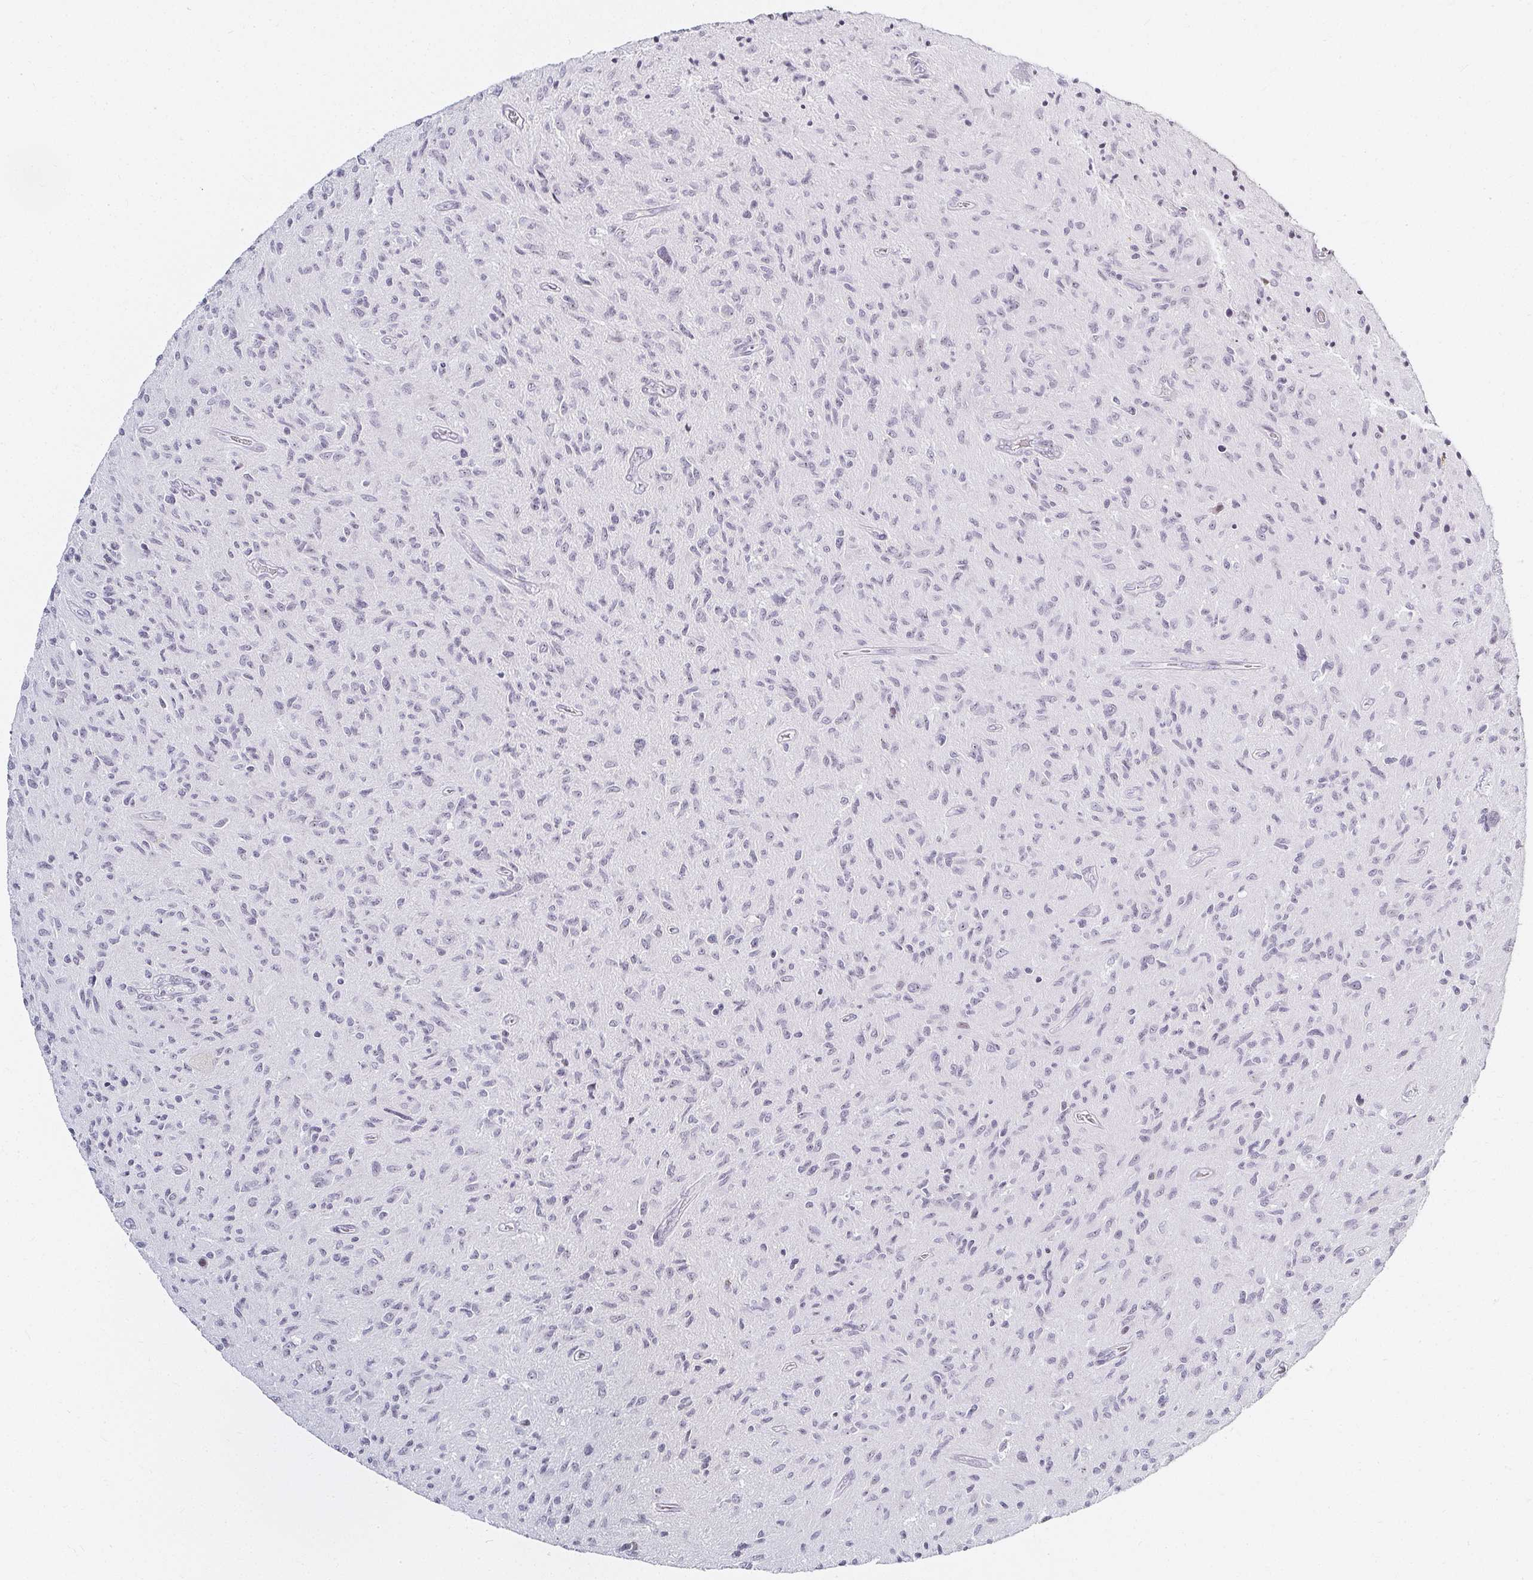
{"staining": {"intensity": "negative", "quantity": "none", "location": "none"}, "tissue": "glioma", "cell_type": "Tumor cells", "image_type": "cancer", "snomed": [{"axis": "morphology", "description": "Glioma, malignant, High grade"}, {"axis": "topography", "description": "Brain"}], "caption": "Human glioma stained for a protein using immunohistochemistry (IHC) demonstrates no staining in tumor cells.", "gene": "ACAN", "patient": {"sex": "male", "age": 54}}